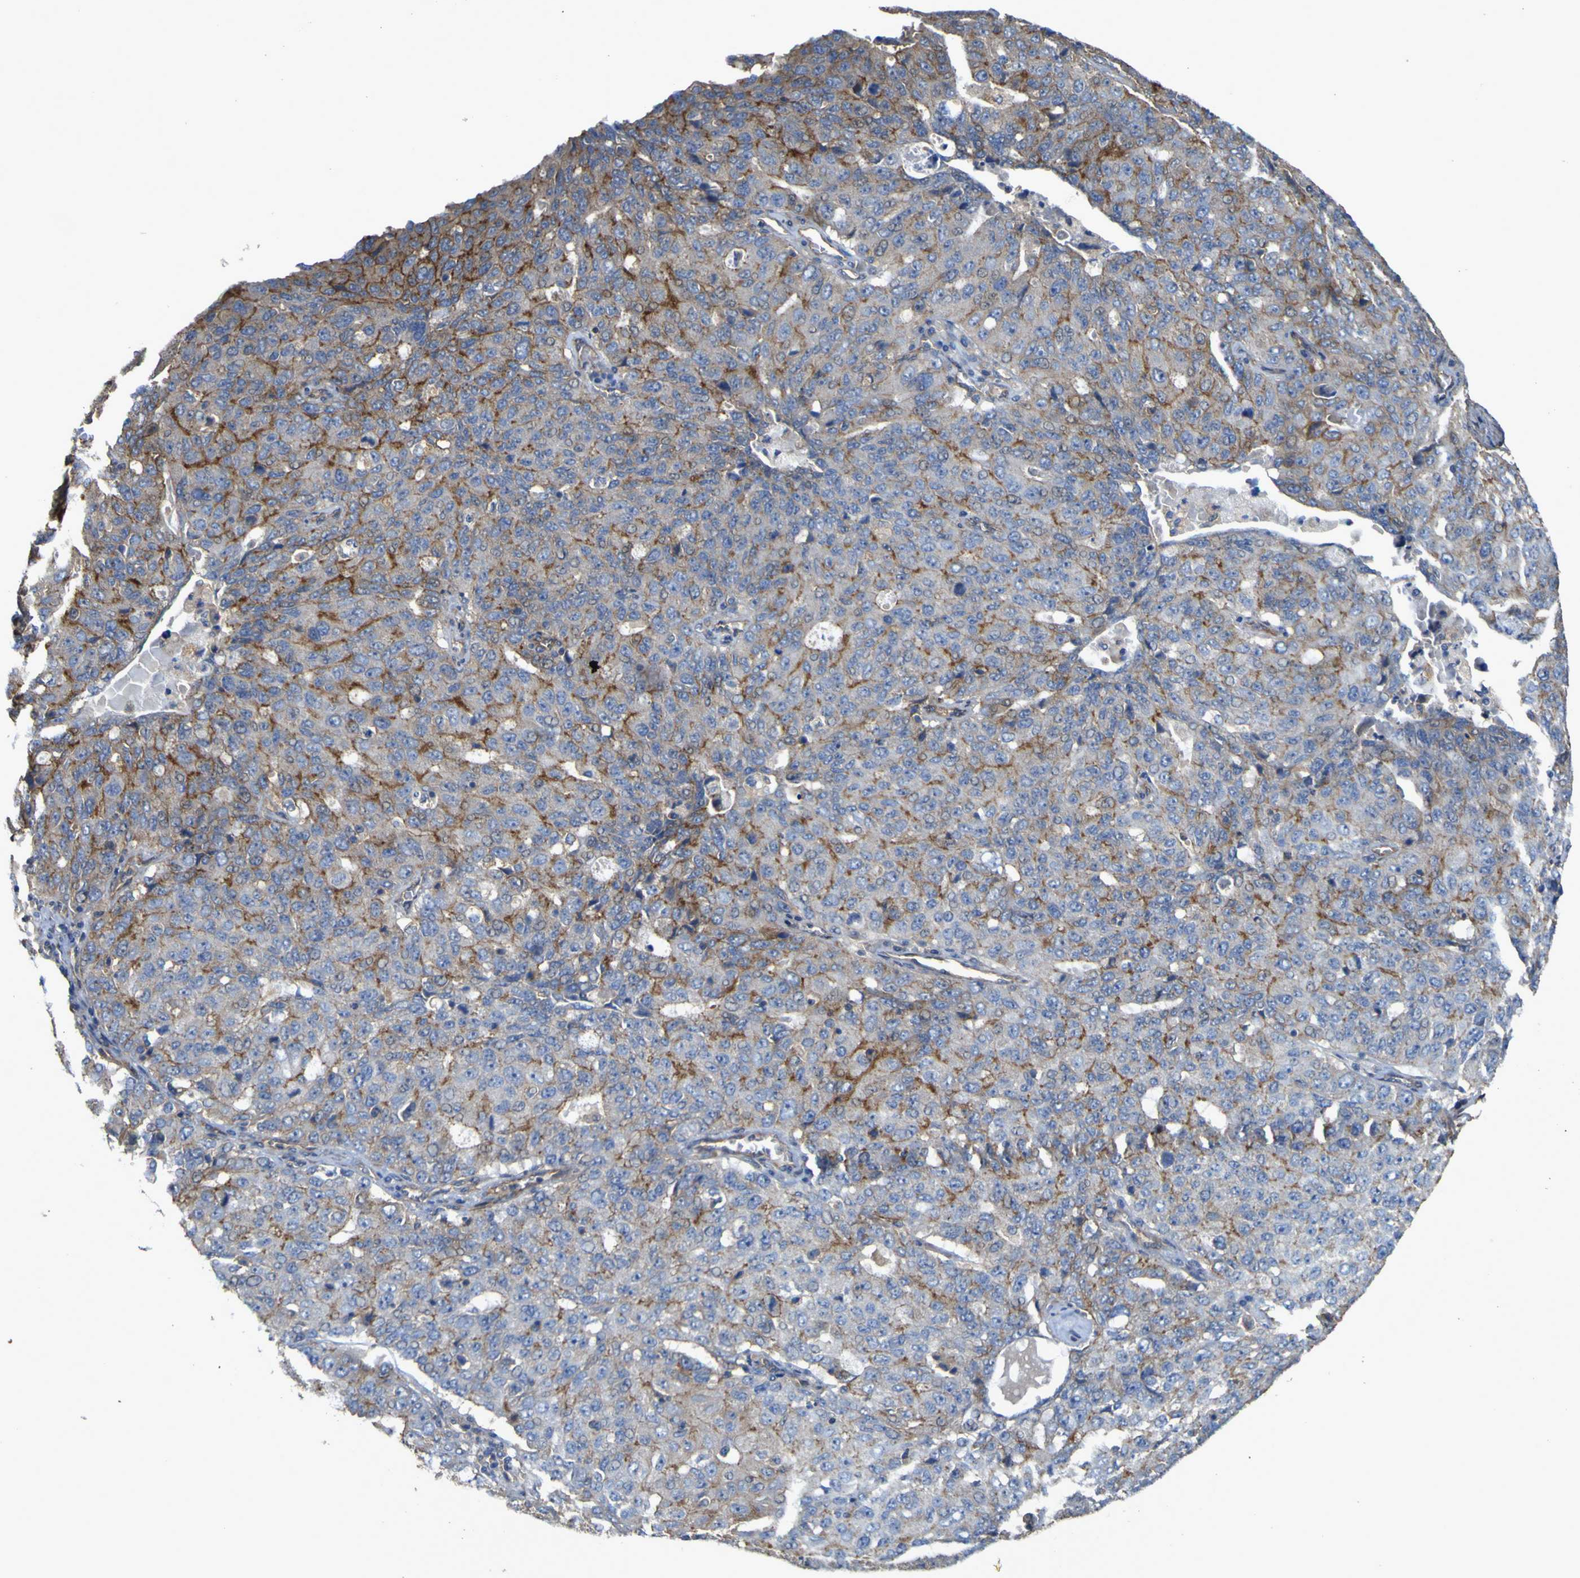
{"staining": {"intensity": "moderate", "quantity": "25%-75%", "location": "cytoplasmic/membranous"}, "tissue": "ovarian cancer", "cell_type": "Tumor cells", "image_type": "cancer", "snomed": [{"axis": "morphology", "description": "Carcinoma, endometroid"}, {"axis": "topography", "description": "Ovary"}], "caption": "Immunohistochemical staining of human ovarian cancer reveals medium levels of moderate cytoplasmic/membranous protein expression in approximately 25%-75% of tumor cells. (DAB IHC, brown staining for protein, blue staining for nuclei).", "gene": "TNFSF15", "patient": {"sex": "female", "age": 62}}